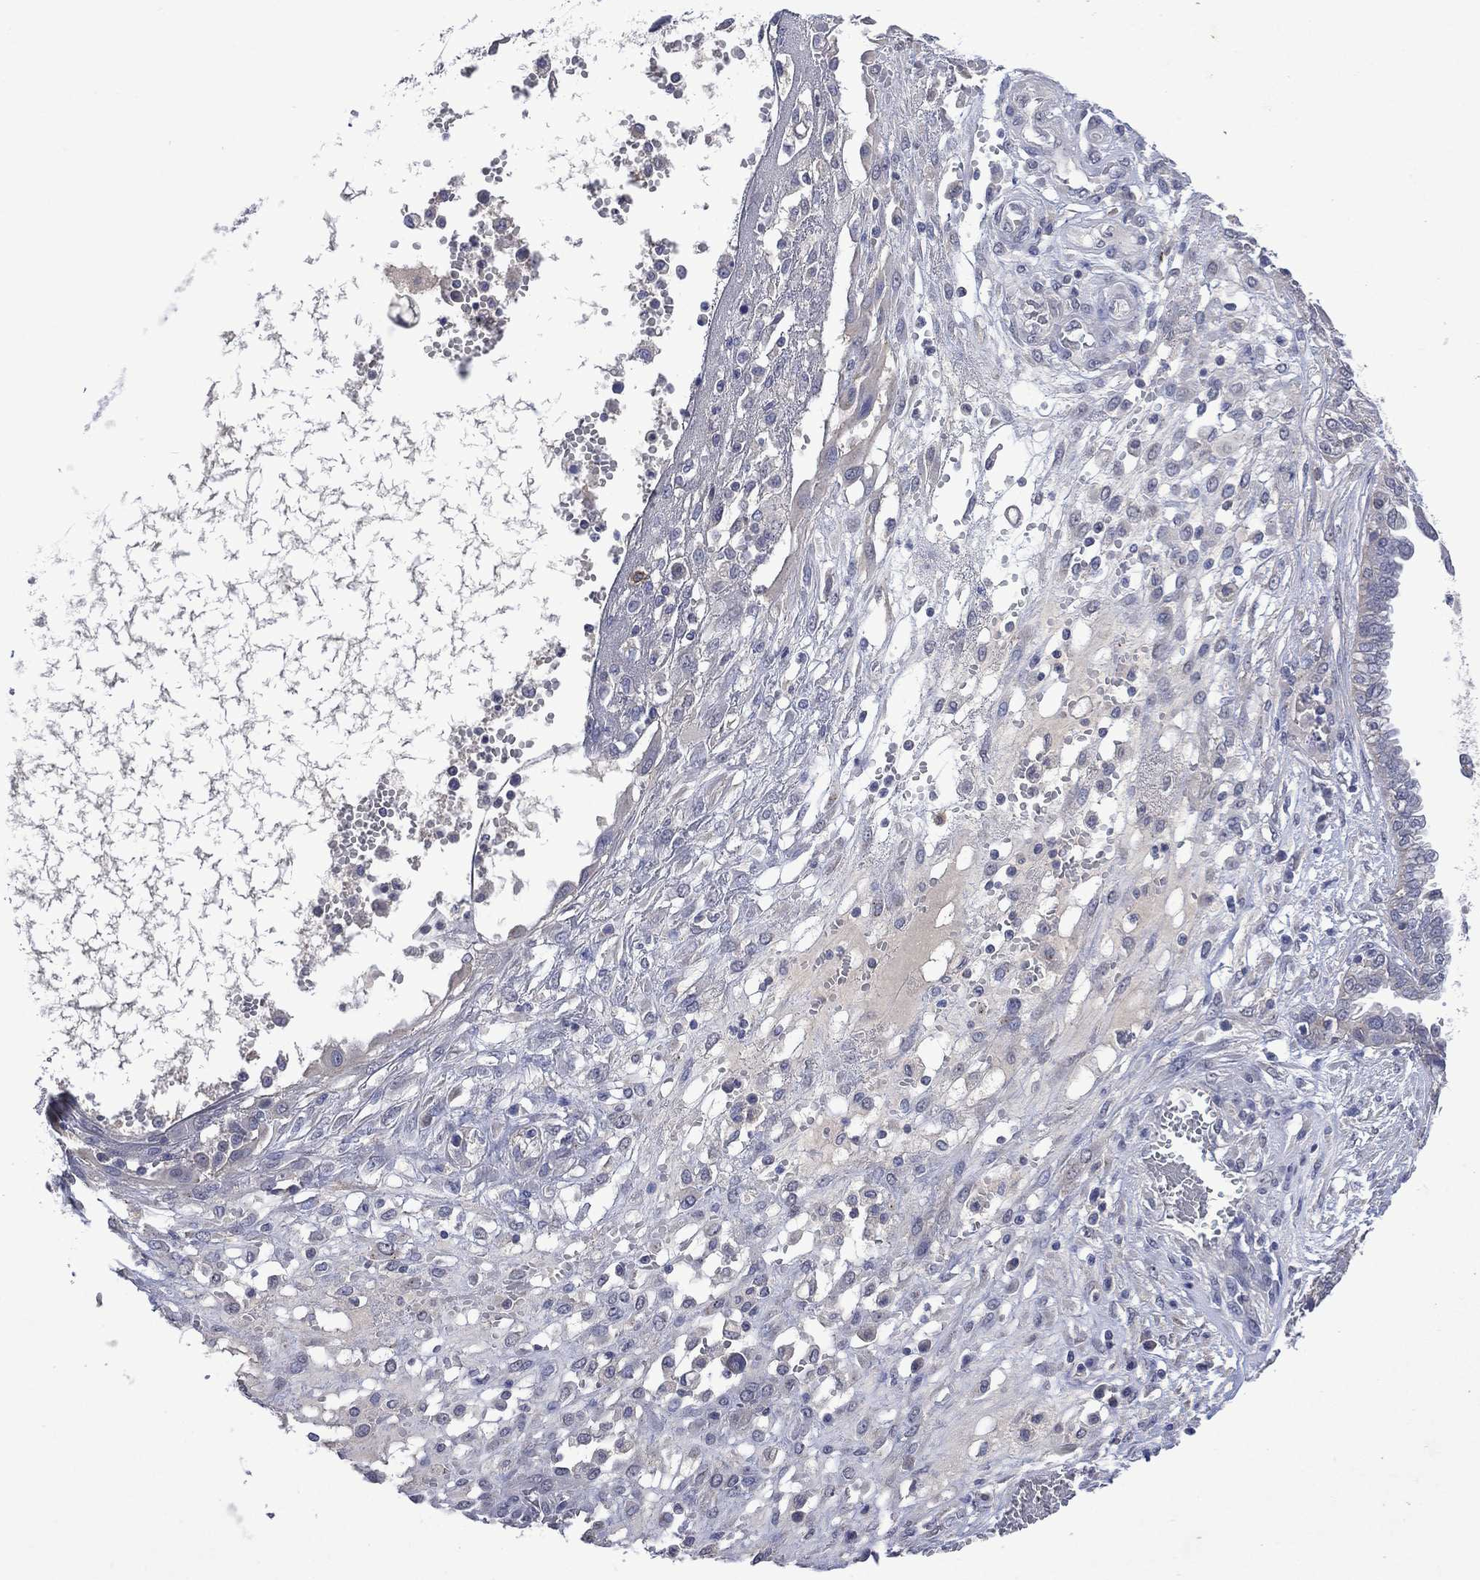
{"staining": {"intensity": "negative", "quantity": "none", "location": "none"}, "tissue": "ovarian cancer", "cell_type": "Tumor cells", "image_type": "cancer", "snomed": [{"axis": "morphology", "description": "Cystadenocarcinoma, serous, NOS"}, {"axis": "topography", "description": "Ovary"}], "caption": "Photomicrograph shows no significant protein staining in tumor cells of serous cystadenocarcinoma (ovarian).", "gene": "ASB10", "patient": {"sex": "female", "age": 67}}